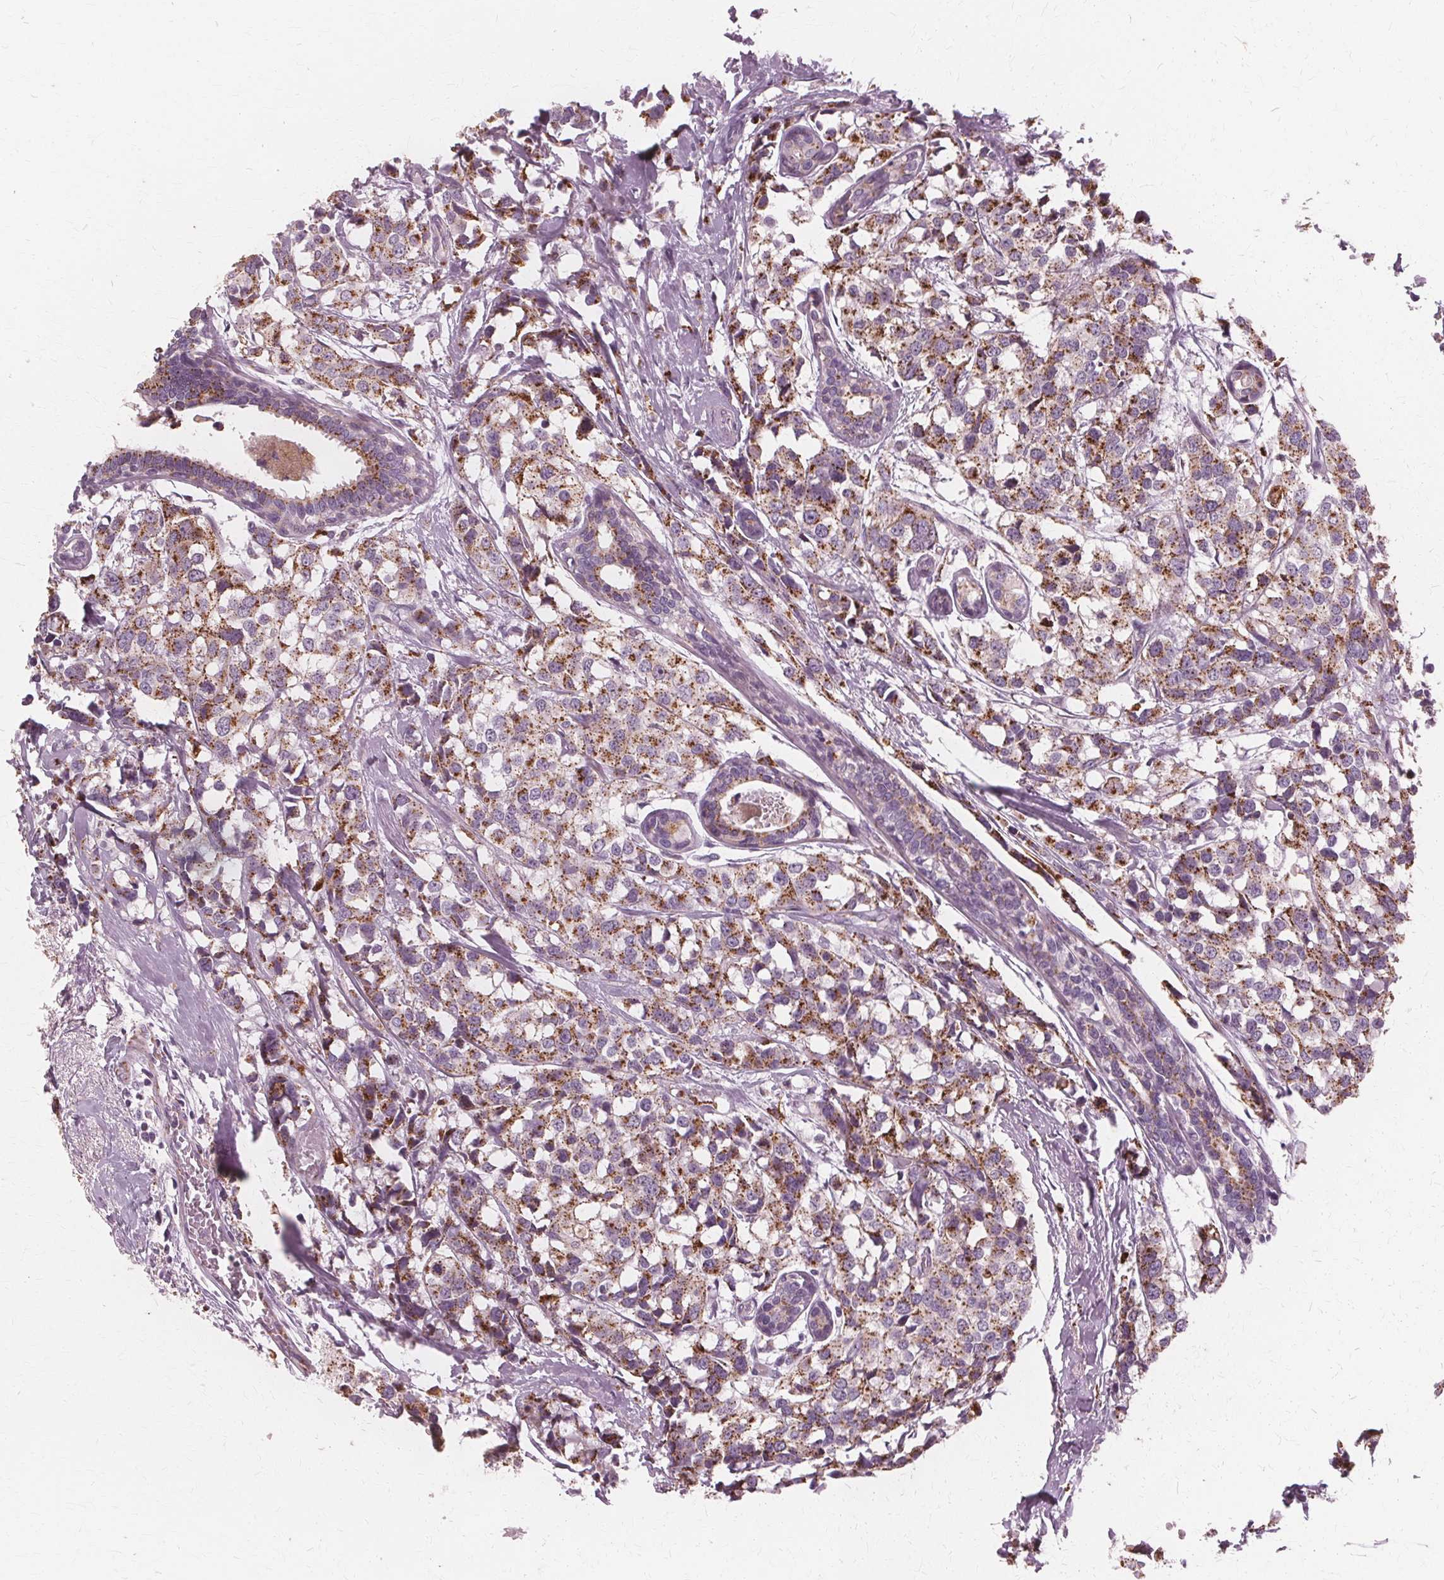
{"staining": {"intensity": "moderate", "quantity": ">75%", "location": "cytoplasmic/membranous"}, "tissue": "breast cancer", "cell_type": "Tumor cells", "image_type": "cancer", "snomed": [{"axis": "morphology", "description": "Lobular carcinoma"}, {"axis": "topography", "description": "Breast"}], "caption": "The image exhibits staining of lobular carcinoma (breast), revealing moderate cytoplasmic/membranous protein positivity (brown color) within tumor cells.", "gene": "DNASE2", "patient": {"sex": "female", "age": 59}}